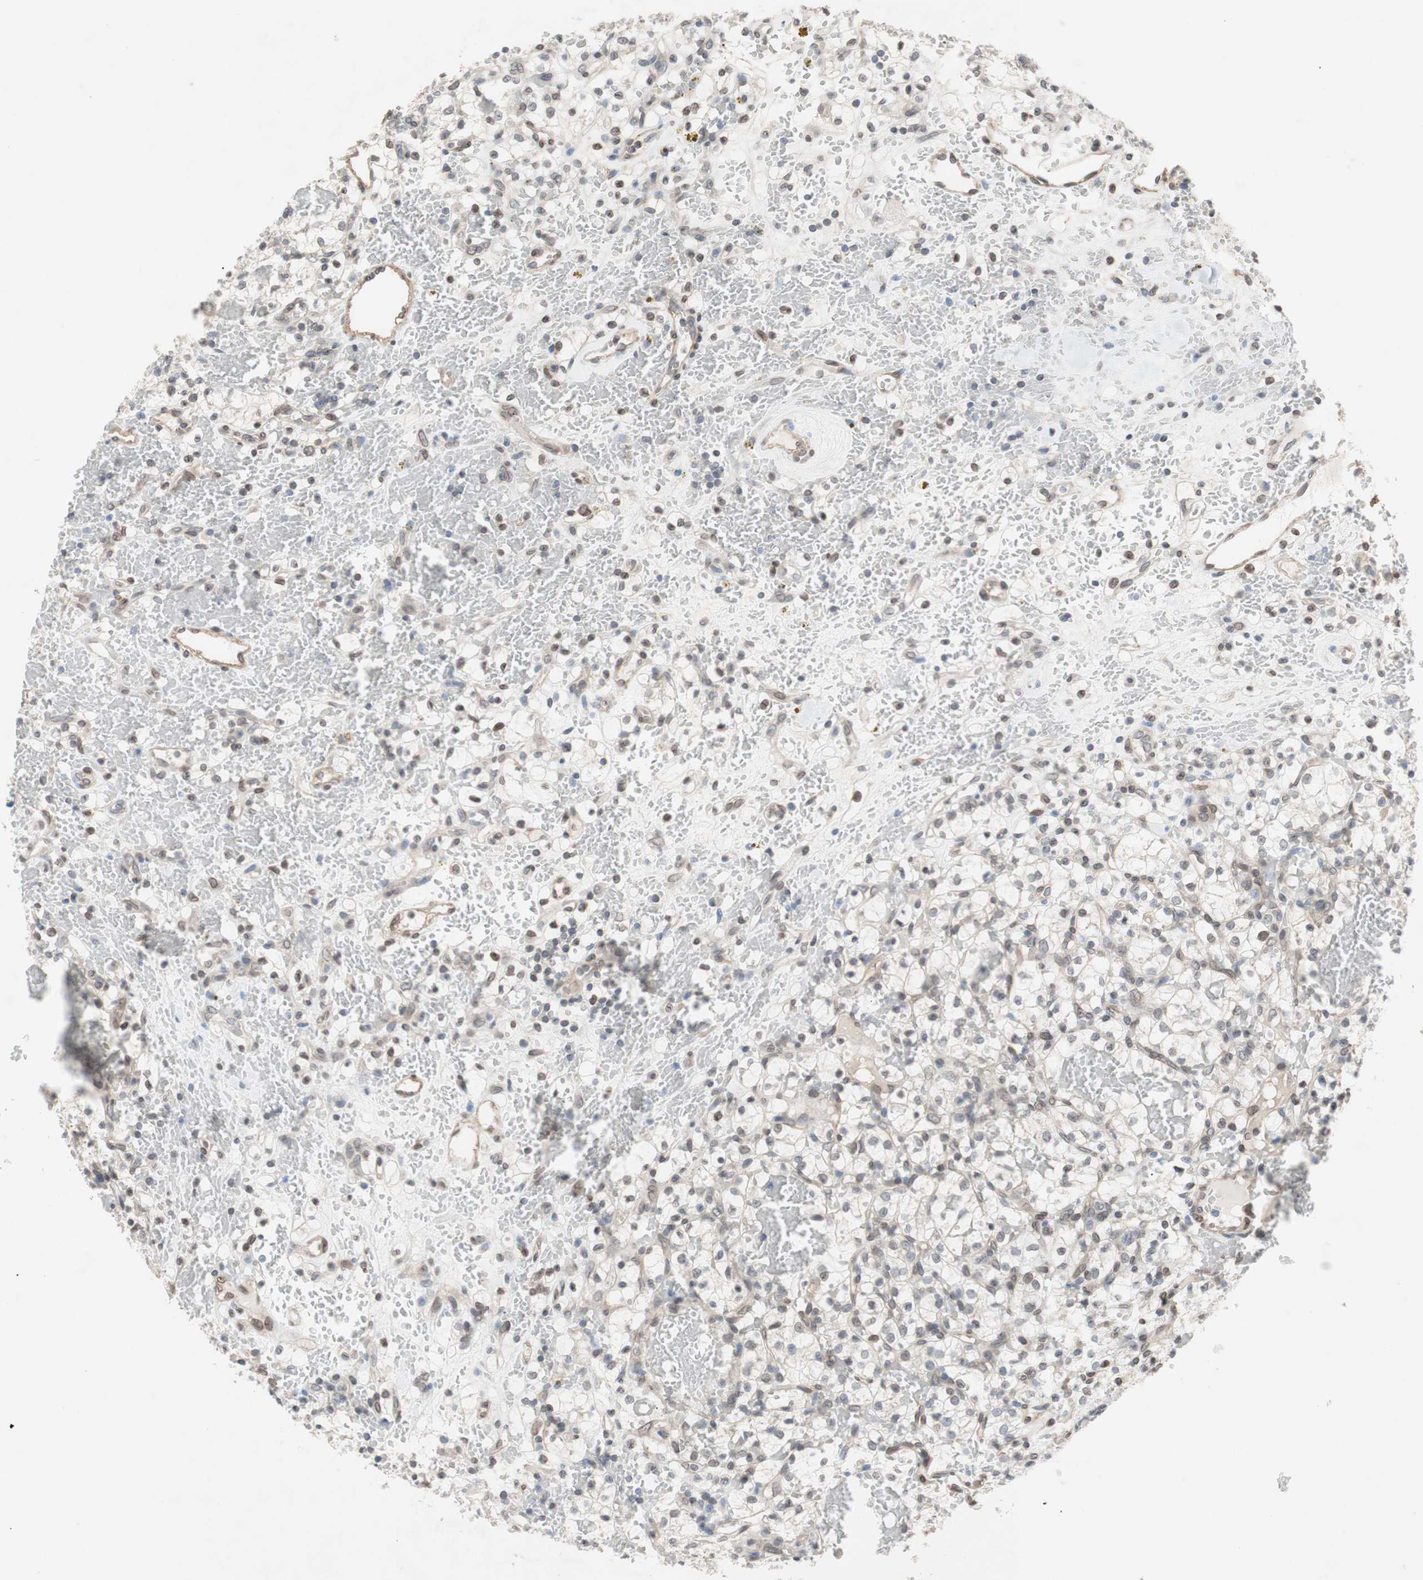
{"staining": {"intensity": "weak", "quantity": "25%-75%", "location": "cytoplasmic/membranous,nuclear"}, "tissue": "renal cancer", "cell_type": "Tumor cells", "image_type": "cancer", "snomed": [{"axis": "morphology", "description": "Adenocarcinoma, NOS"}, {"axis": "topography", "description": "Kidney"}], "caption": "Protein expression analysis of renal cancer reveals weak cytoplasmic/membranous and nuclear staining in about 25%-75% of tumor cells.", "gene": "ARNT2", "patient": {"sex": "female", "age": 60}}